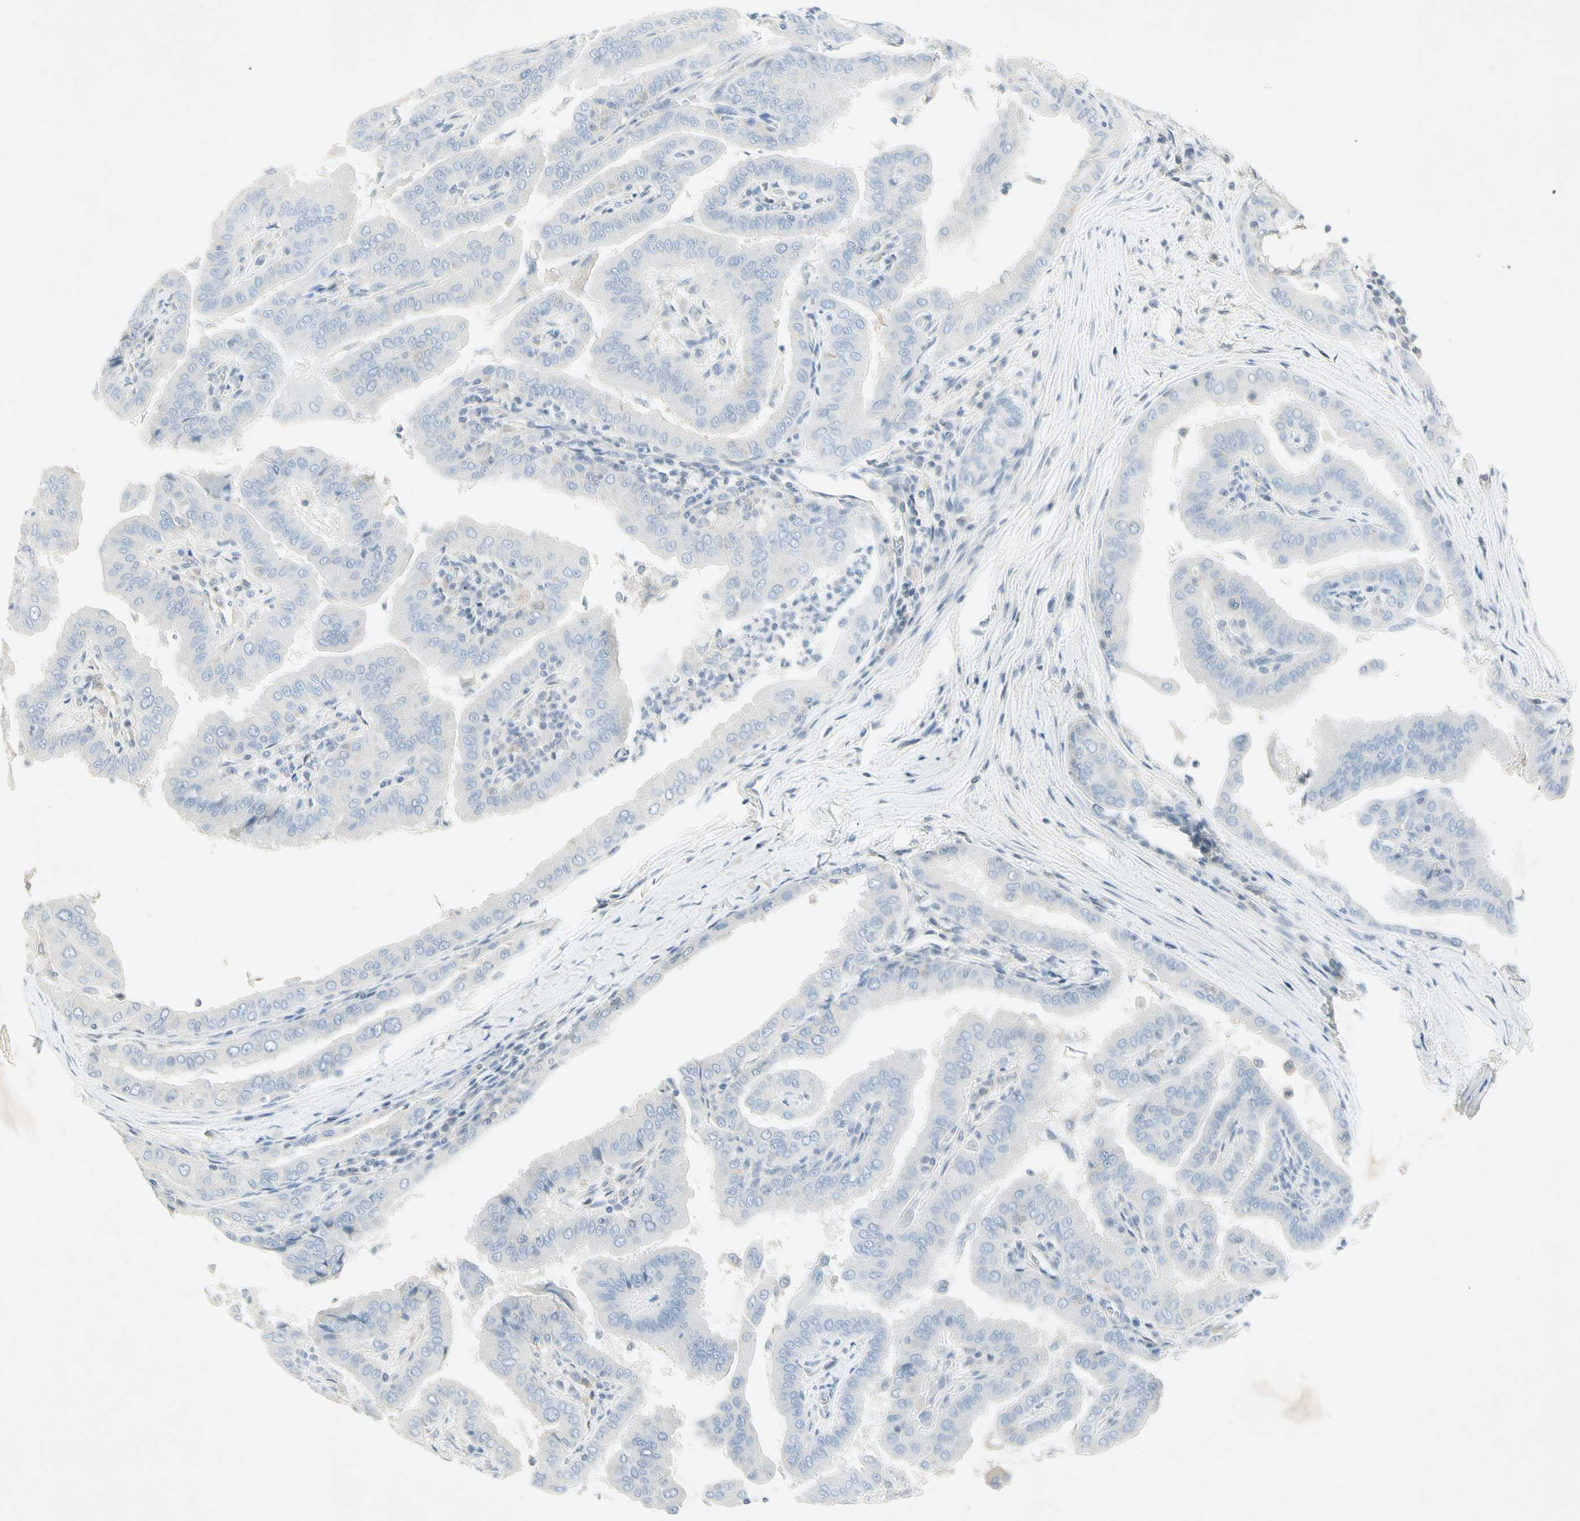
{"staining": {"intensity": "negative", "quantity": "none", "location": "none"}, "tissue": "thyroid cancer", "cell_type": "Tumor cells", "image_type": "cancer", "snomed": [{"axis": "morphology", "description": "Papillary adenocarcinoma, NOS"}, {"axis": "topography", "description": "Thyroid gland"}], "caption": "Human thyroid cancer (papillary adenocarcinoma) stained for a protein using IHC reveals no staining in tumor cells.", "gene": "TEK", "patient": {"sex": "male", "age": 33}}